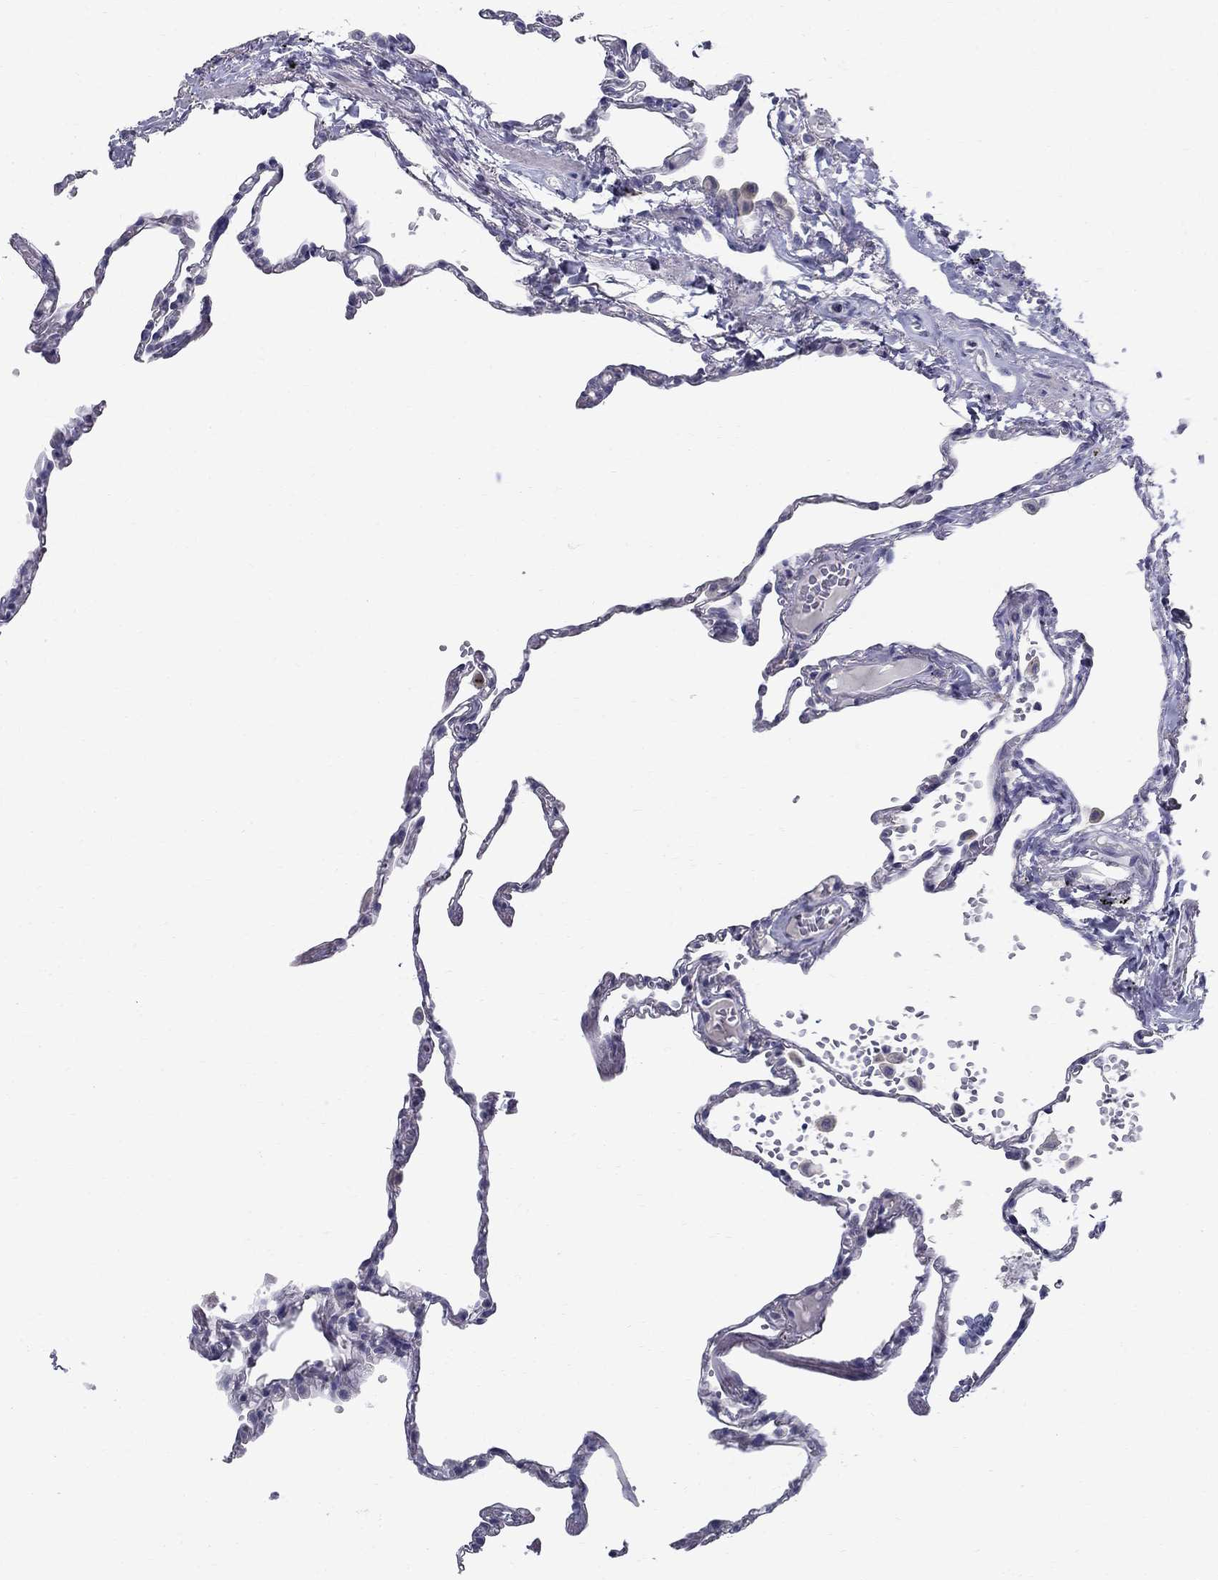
{"staining": {"intensity": "negative", "quantity": "none", "location": "none"}, "tissue": "lung", "cell_type": "Alveolar cells", "image_type": "normal", "snomed": [{"axis": "morphology", "description": "Normal tissue, NOS"}, {"axis": "topography", "description": "Lung"}], "caption": "A histopathology image of lung stained for a protein shows no brown staining in alveolar cells. (Stains: DAB (3,3'-diaminobenzidine) immunohistochemistry (IHC) with hematoxylin counter stain, Microscopy: brightfield microscopy at high magnification).", "gene": "TP53TG5", "patient": {"sex": "male", "age": 78}}